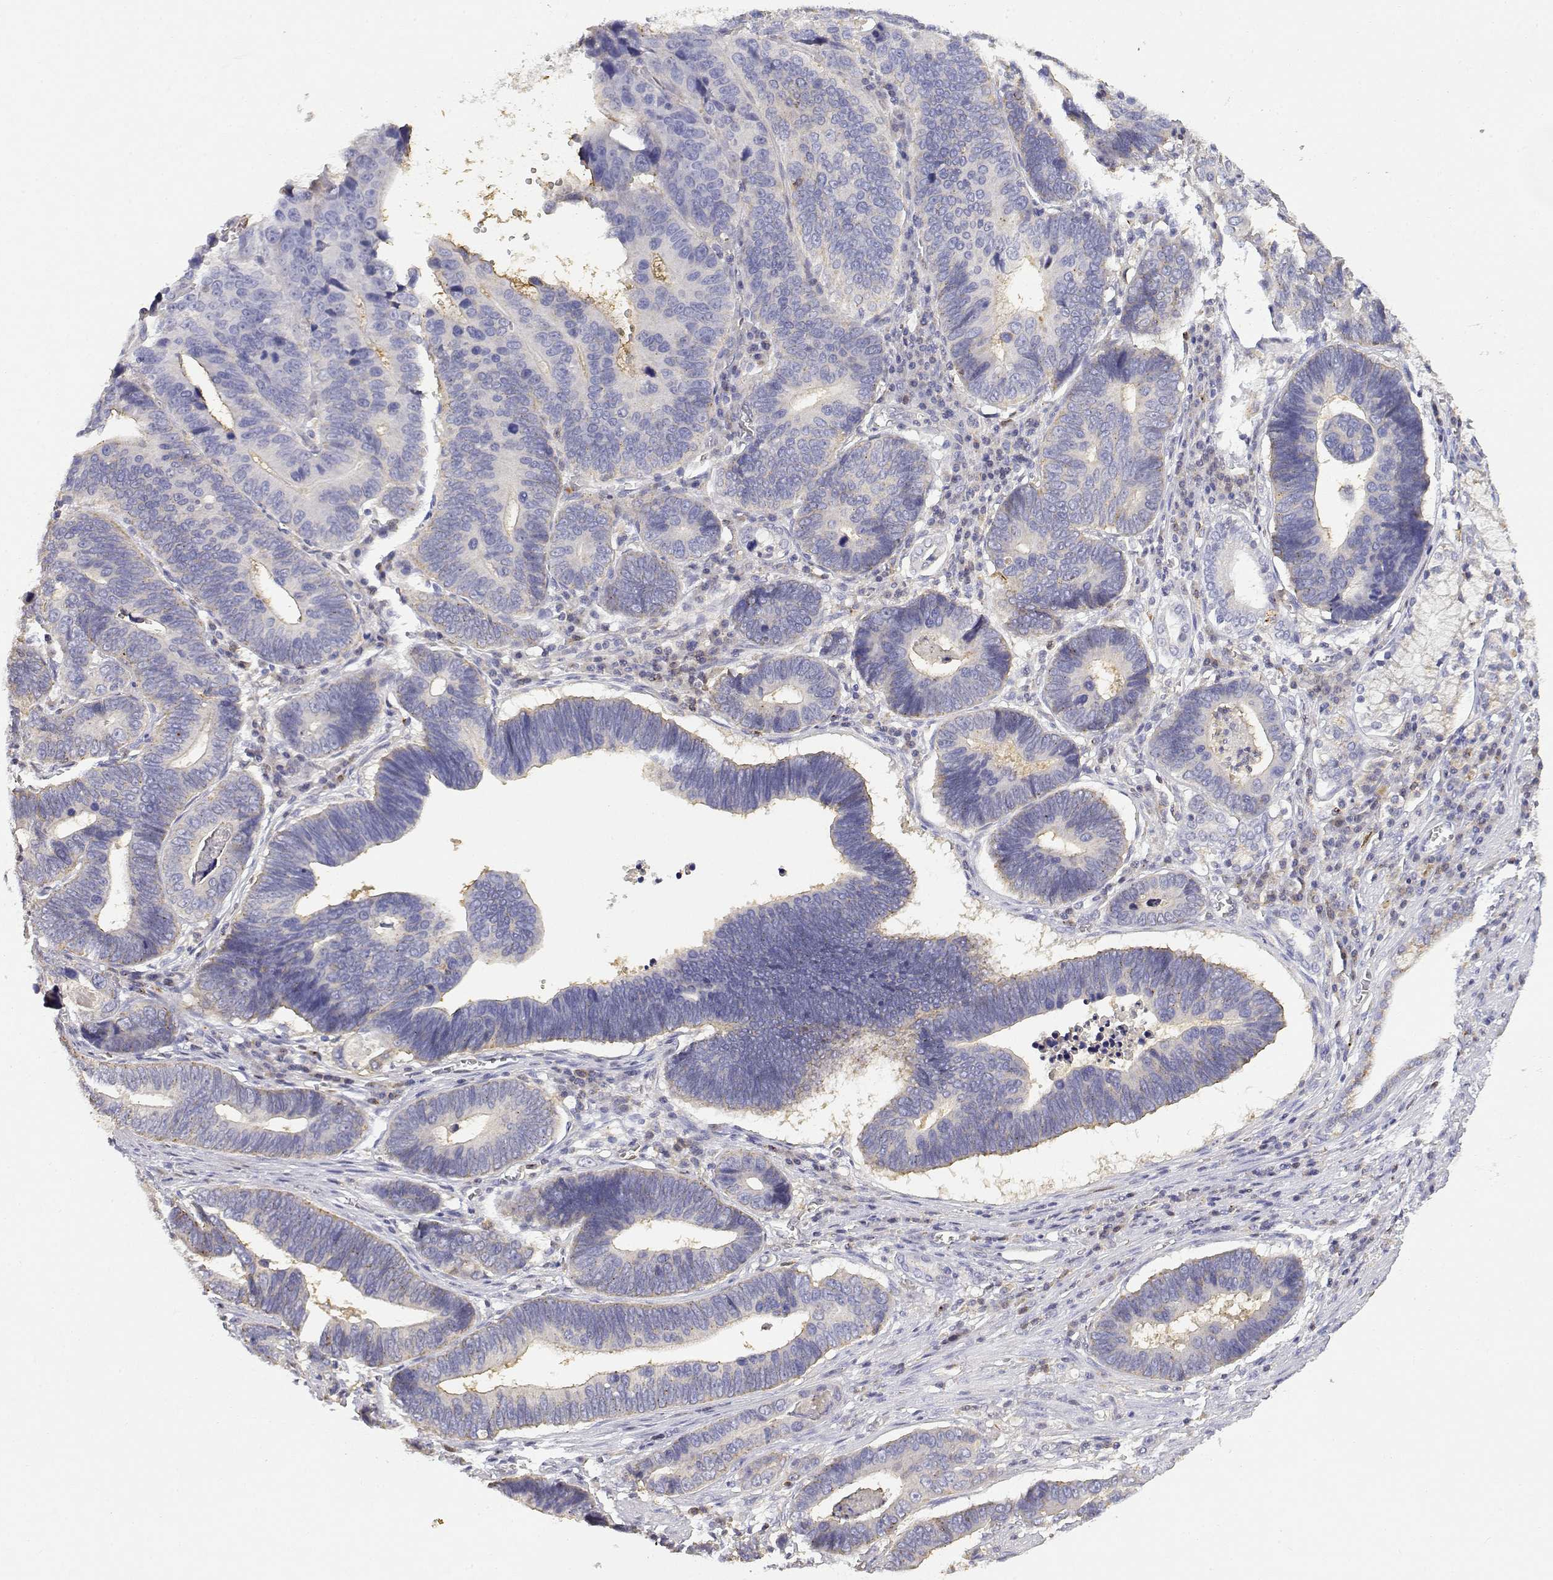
{"staining": {"intensity": "weak", "quantity": "<25%", "location": "cytoplasmic/membranous"}, "tissue": "stomach cancer", "cell_type": "Tumor cells", "image_type": "cancer", "snomed": [{"axis": "morphology", "description": "Adenocarcinoma, NOS"}, {"axis": "topography", "description": "Stomach"}], "caption": "There is no significant expression in tumor cells of stomach adenocarcinoma. (Immunohistochemistry (ihc), brightfield microscopy, high magnification).", "gene": "ADA", "patient": {"sex": "male", "age": 84}}